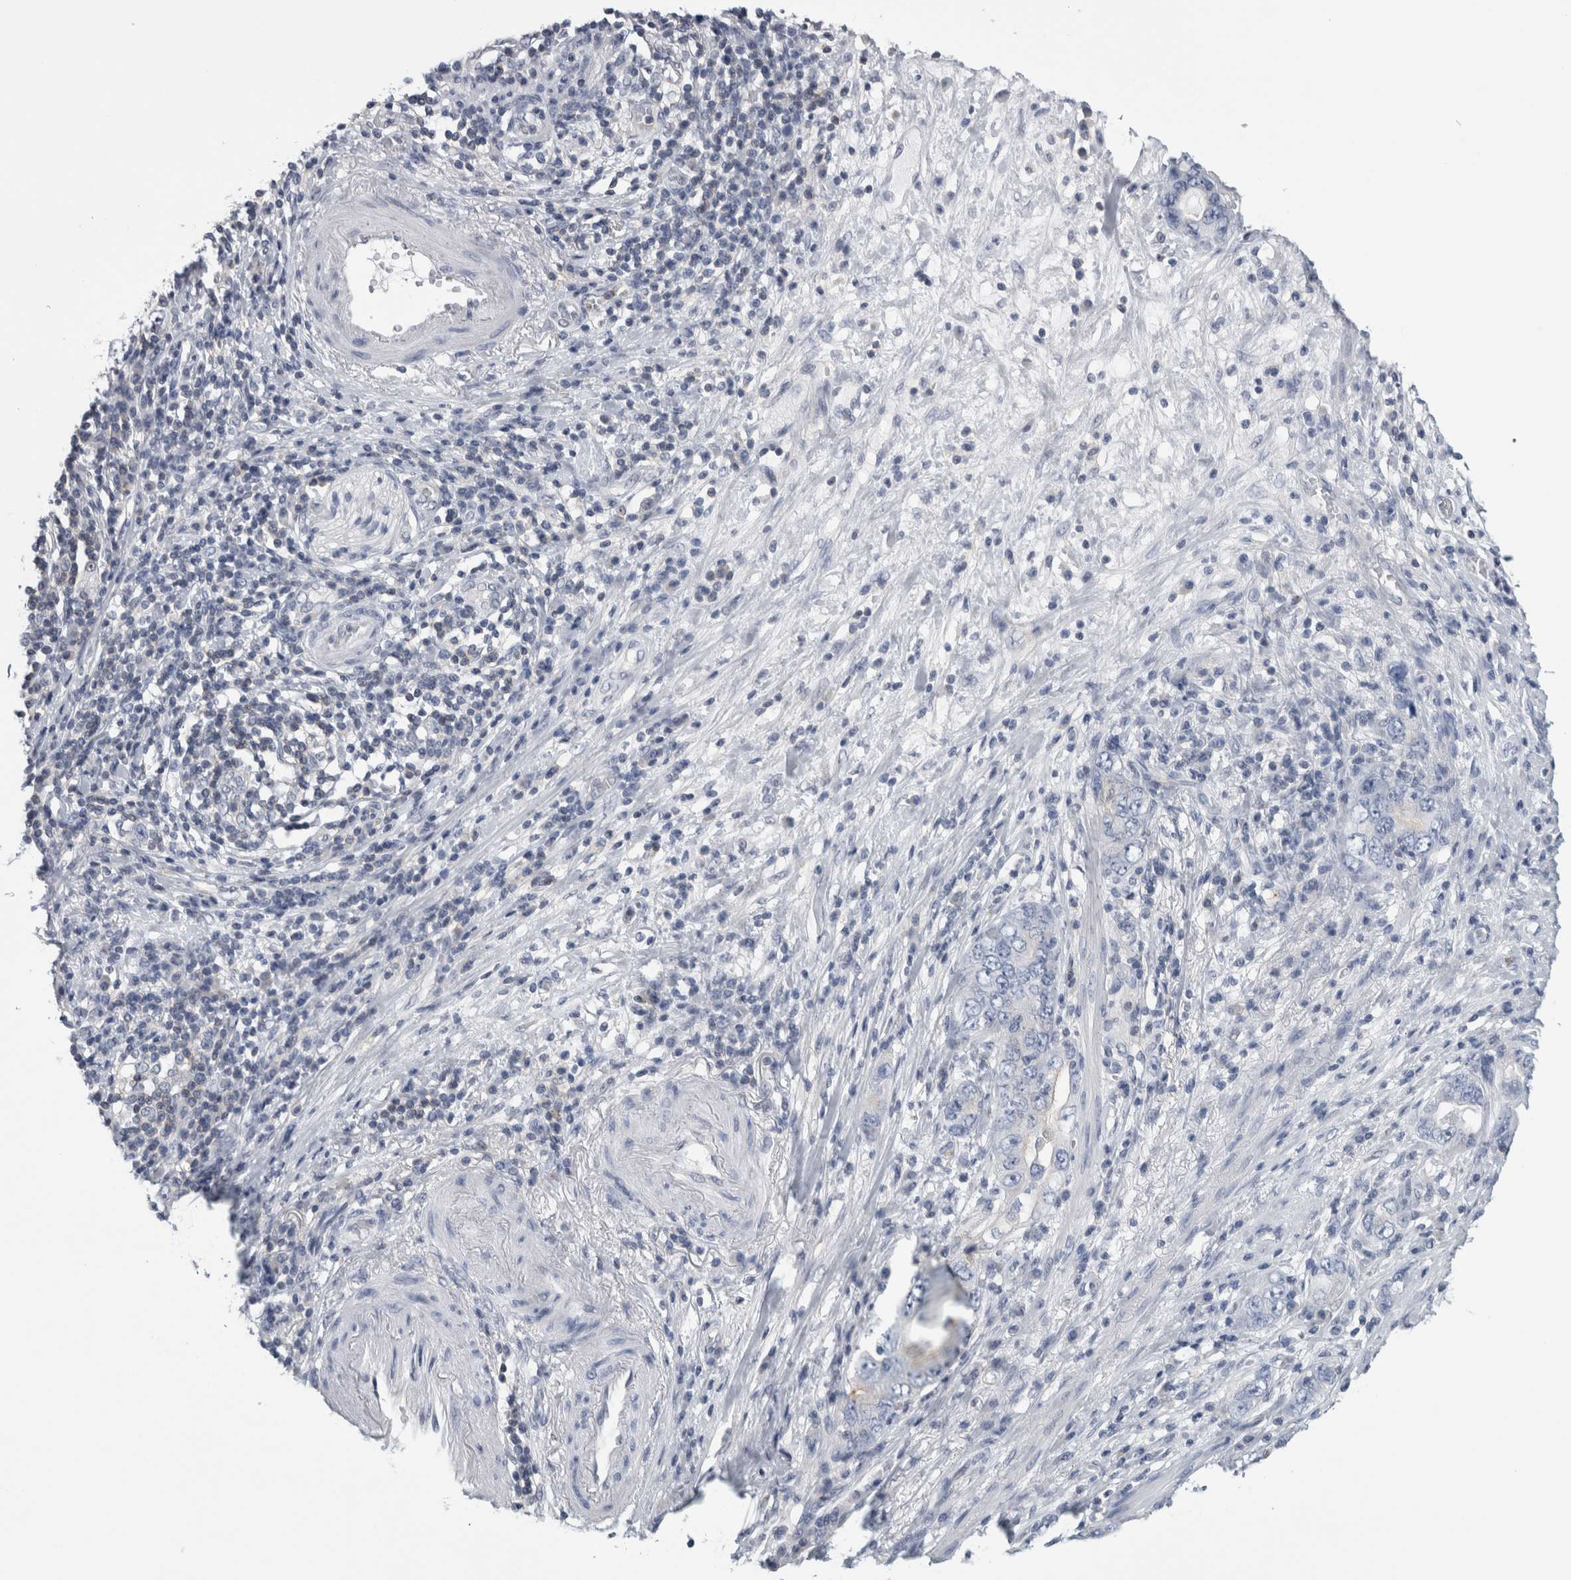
{"staining": {"intensity": "negative", "quantity": "none", "location": "none"}, "tissue": "stomach cancer", "cell_type": "Tumor cells", "image_type": "cancer", "snomed": [{"axis": "morphology", "description": "Adenocarcinoma, NOS"}, {"axis": "topography", "description": "Stomach, lower"}], "caption": "This histopathology image is of stomach cancer stained with immunohistochemistry (IHC) to label a protein in brown with the nuclei are counter-stained blue. There is no staining in tumor cells.", "gene": "ANKFY1", "patient": {"sex": "female", "age": 93}}